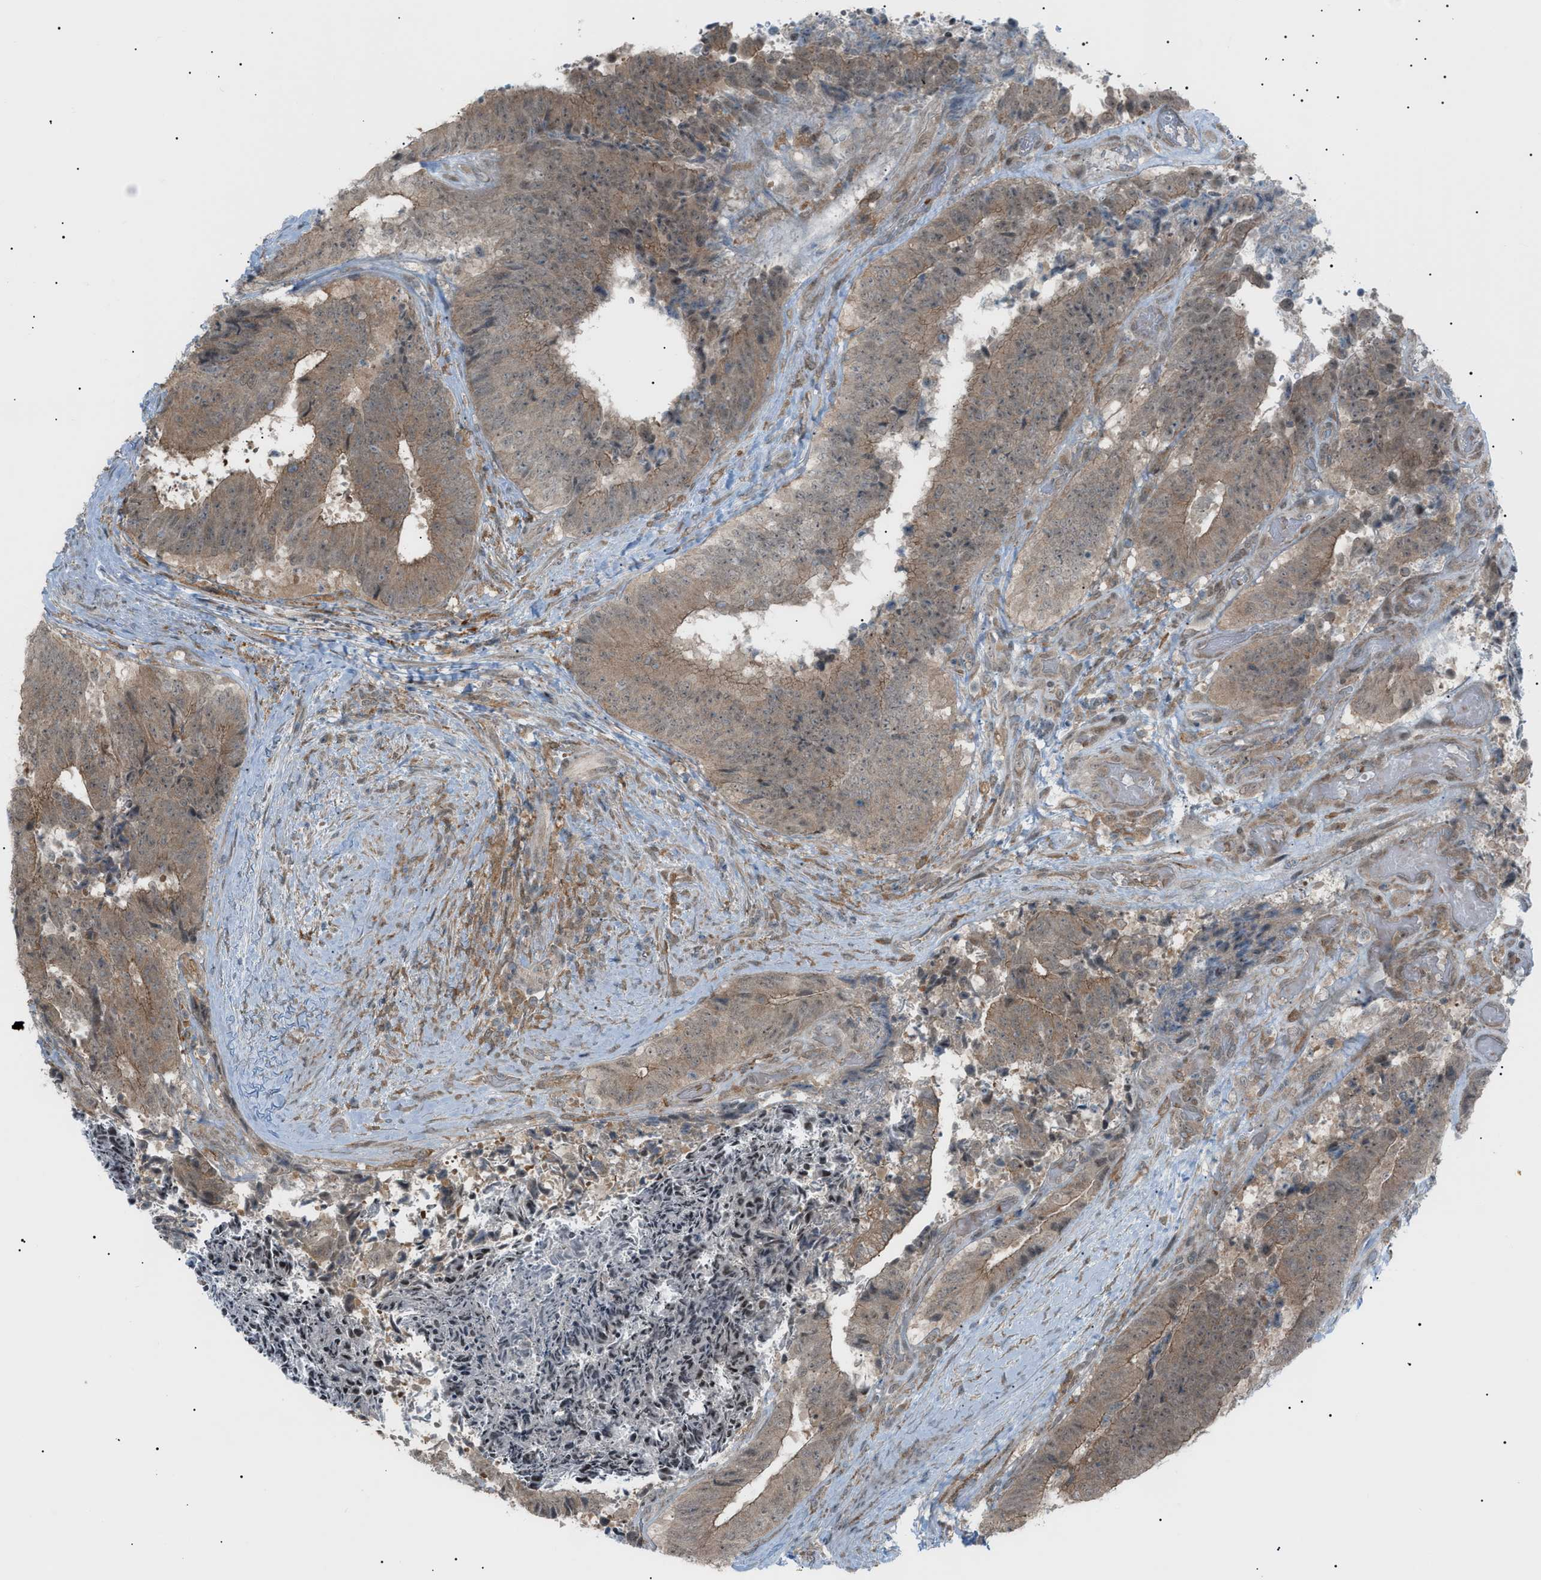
{"staining": {"intensity": "moderate", "quantity": ">75%", "location": "cytoplasmic/membranous"}, "tissue": "colorectal cancer", "cell_type": "Tumor cells", "image_type": "cancer", "snomed": [{"axis": "morphology", "description": "Adenocarcinoma, NOS"}, {"axis": "topography", "description": "Rectum"}], "caption": "An image of adenocarcinoma (colorectal) stained for a protein reveals moderate cytoplasmic/membranous brown staining in tumor cells.", "gene": "LPIN2", "patient": {"sex": "male", "age": 72}}